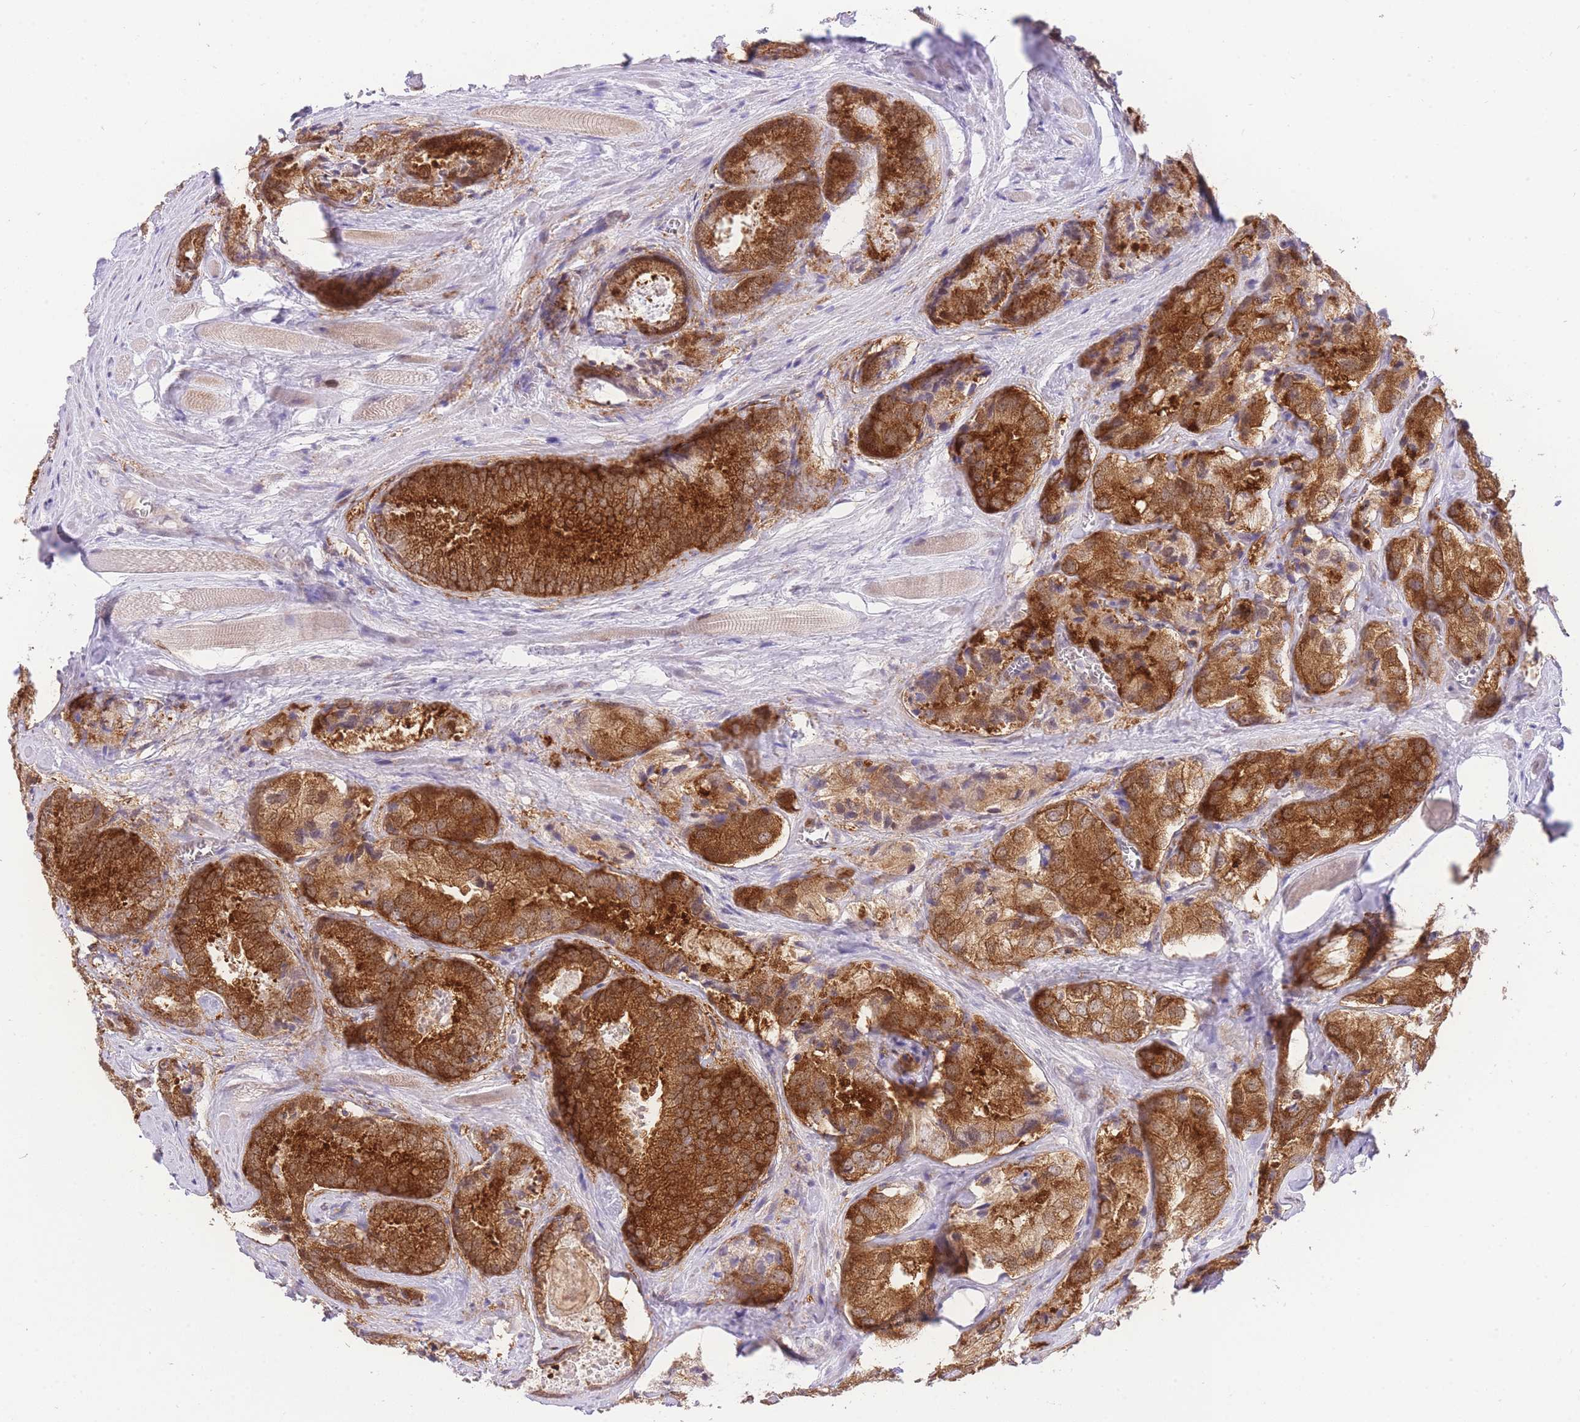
{"staining": {"intensity": "strong", "quantity": ">75%", "location": "cytoplasmic/membranous"}, "tissue": "prostate cancer", "cell_type": "Tumor cells", "image_type": "cancer", "snomed": [{"axis": "morphology", "description": "Adenocarcinoma, Low grade"}, {"axis": "topography", "description": "Prostate"}], "caption": "Protein staining of prostate cancer (adenocarcinoma (low-grade)) tissue demonstrates strong cytoplasmic/membranous positivity in about >75% of tumor cells.", "gene": "STK39", "patient": {"sex": "male", "age": 68}}